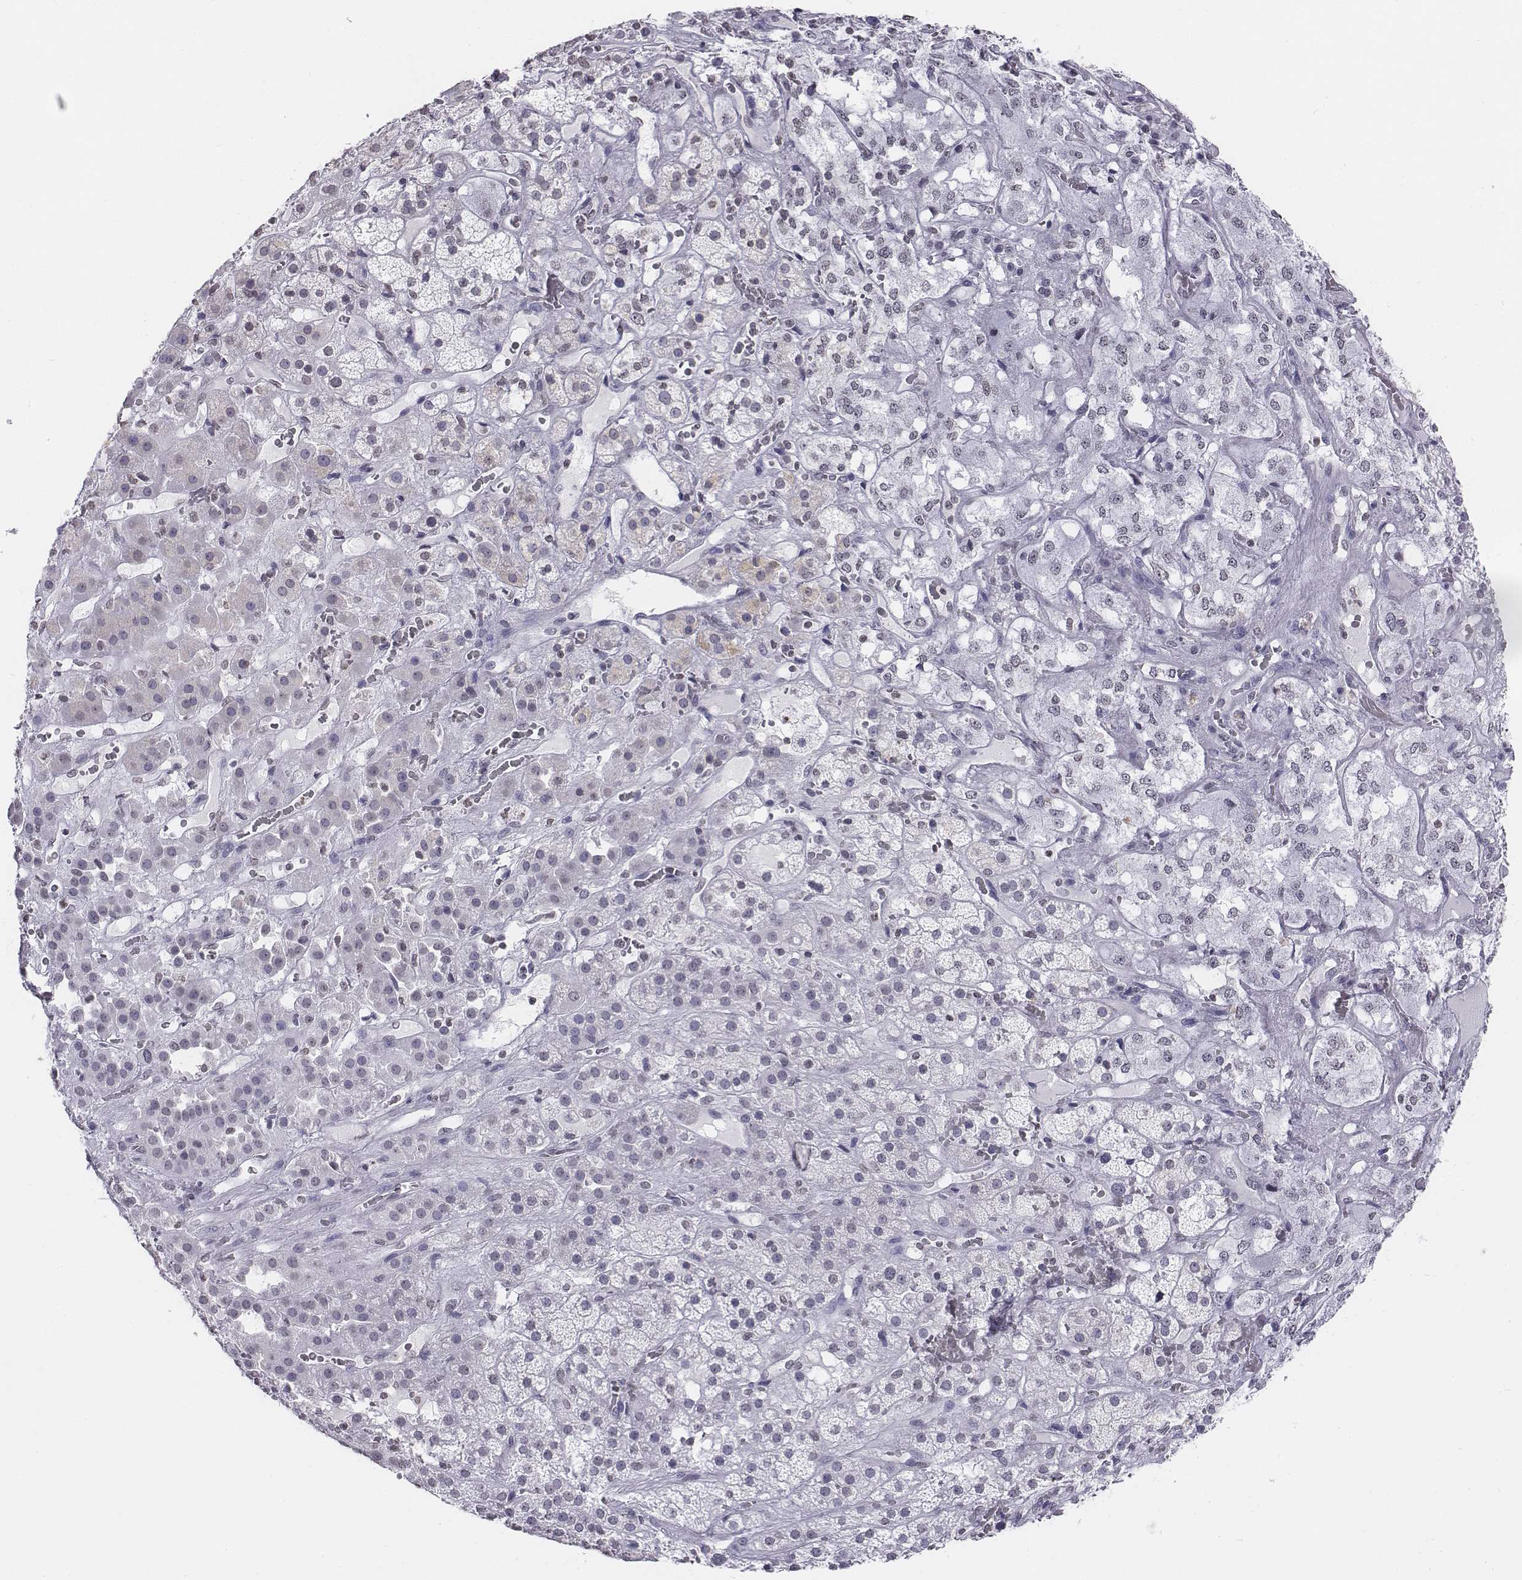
{"staining": {"intensity": "negative", "quantity": "none", "location": "none"}, "tissue": "adrenal gland", "cell_type": "Glandular cells", "image_type": "normal", "snomed": [{"axis": "morphology", "description": "Normal tissue, NOS"}, {"axis": "topography", "description": "Adrenal gland"}], "caption": "IHC photomicrograph of normal adrenal gland: adrenal gland stained with DAB (3,3'-diaminobenzidine) demonstrates no significant protein expression in glandular cells. (Immunohistochemistry (ihc), brightfield microscopy, high magnification).", "gene": "BARHL1", "patient": {"sex": "male", "age": 57}}